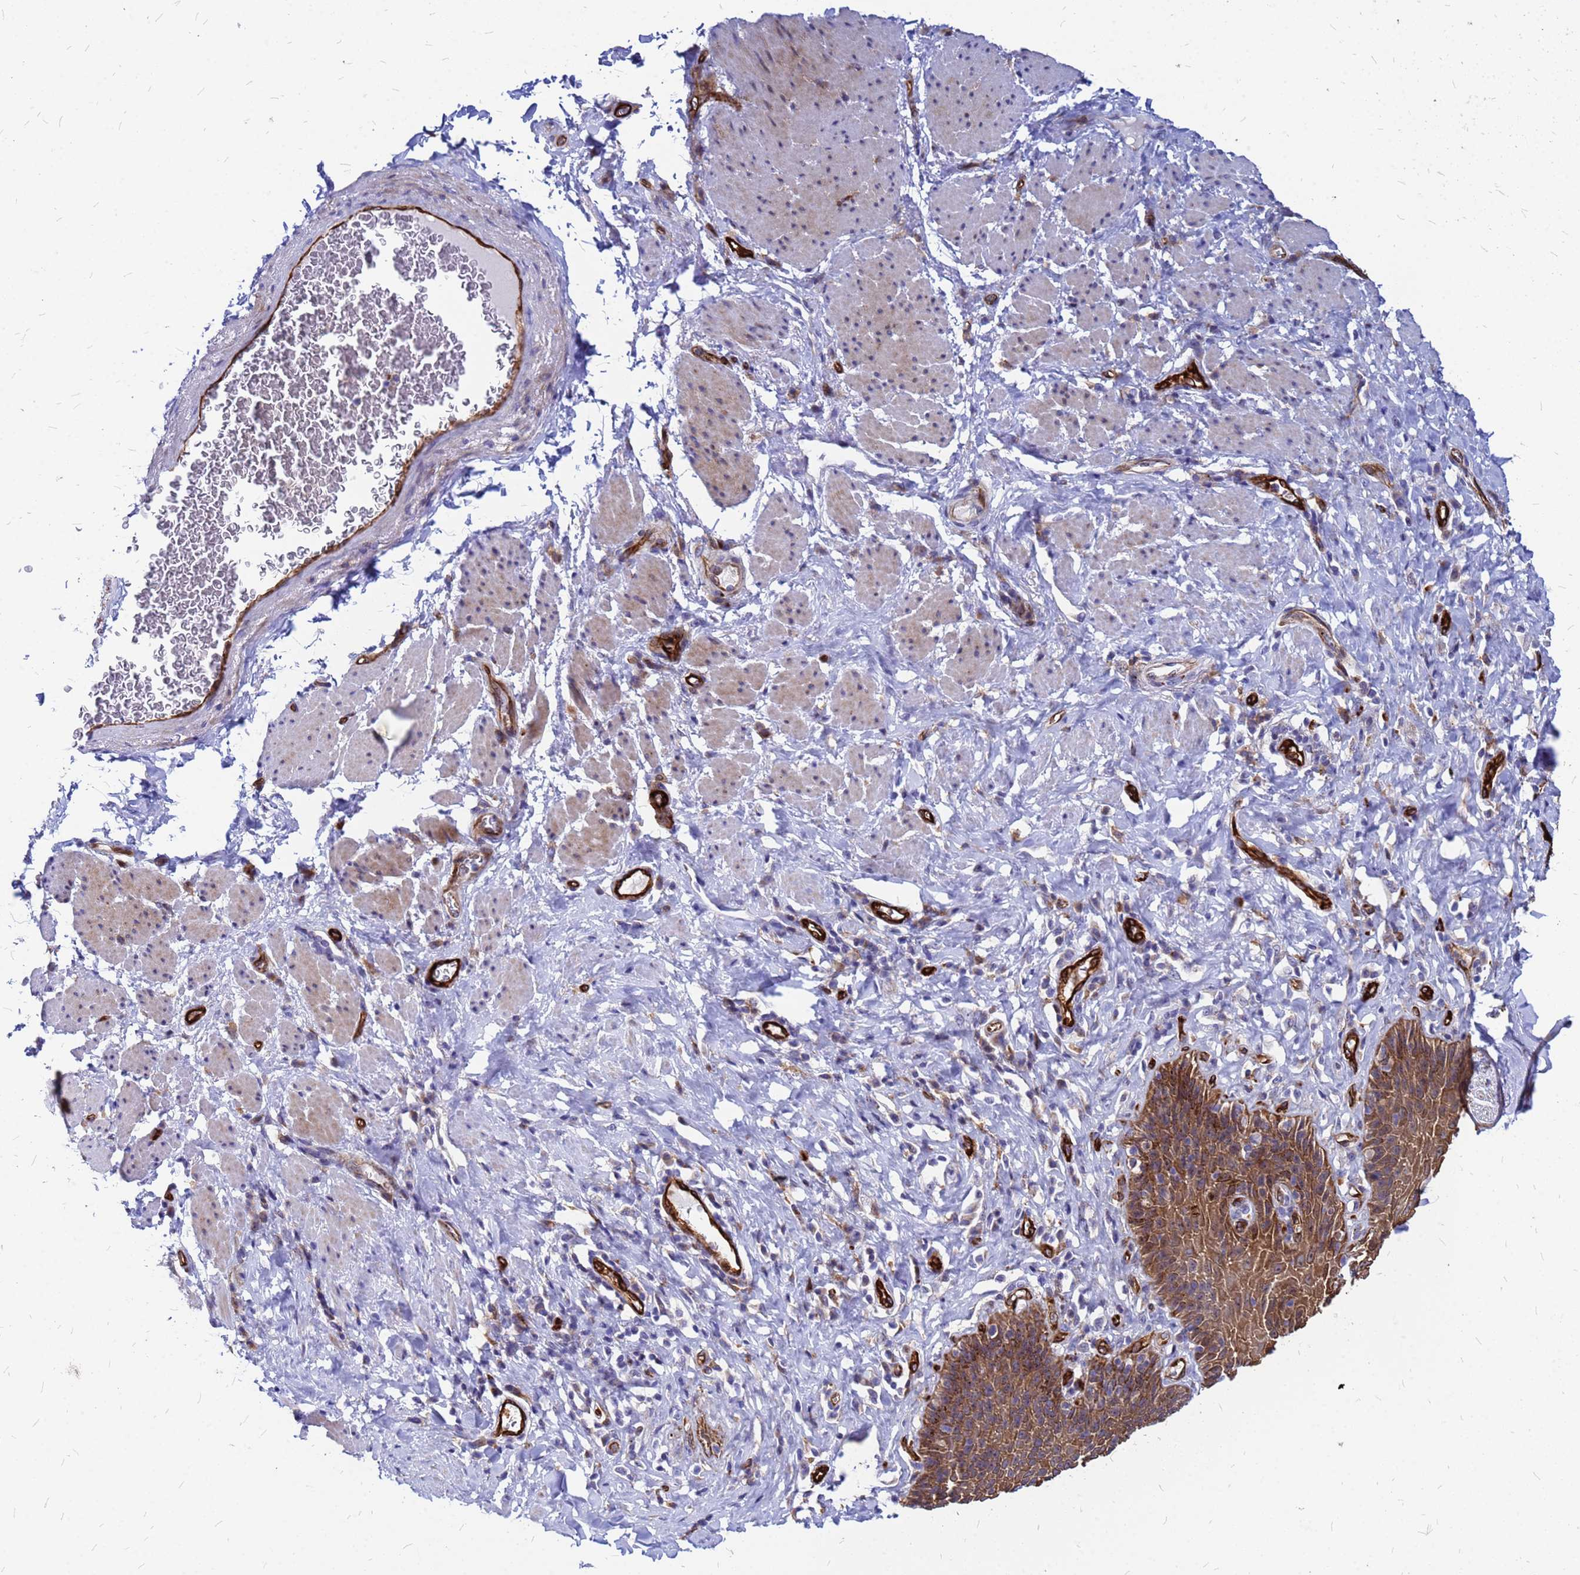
{"staining": {"intensity": "moderate", "quantity": "25%-75%", "location": "cytoplasmic/membranous"}, "tissue": "esophagus", "cell_type": "Squamous epithelial cells", "image_type": "normal", "snomed": [{"axis": "morphology", "description": "Normal tissue, NOS"}, {"axis": "topography", "description": "Esophagus"}], "caption": "Approximately 25%-75% of squamous epithelial cells in normal esophagus exhibit moderate cytoplasmic/membranous protein expression as visualized by brown immunohistochemical staining.", "gene": "NOSTRIN", "patient": {"sex": "female", "age": 61}}